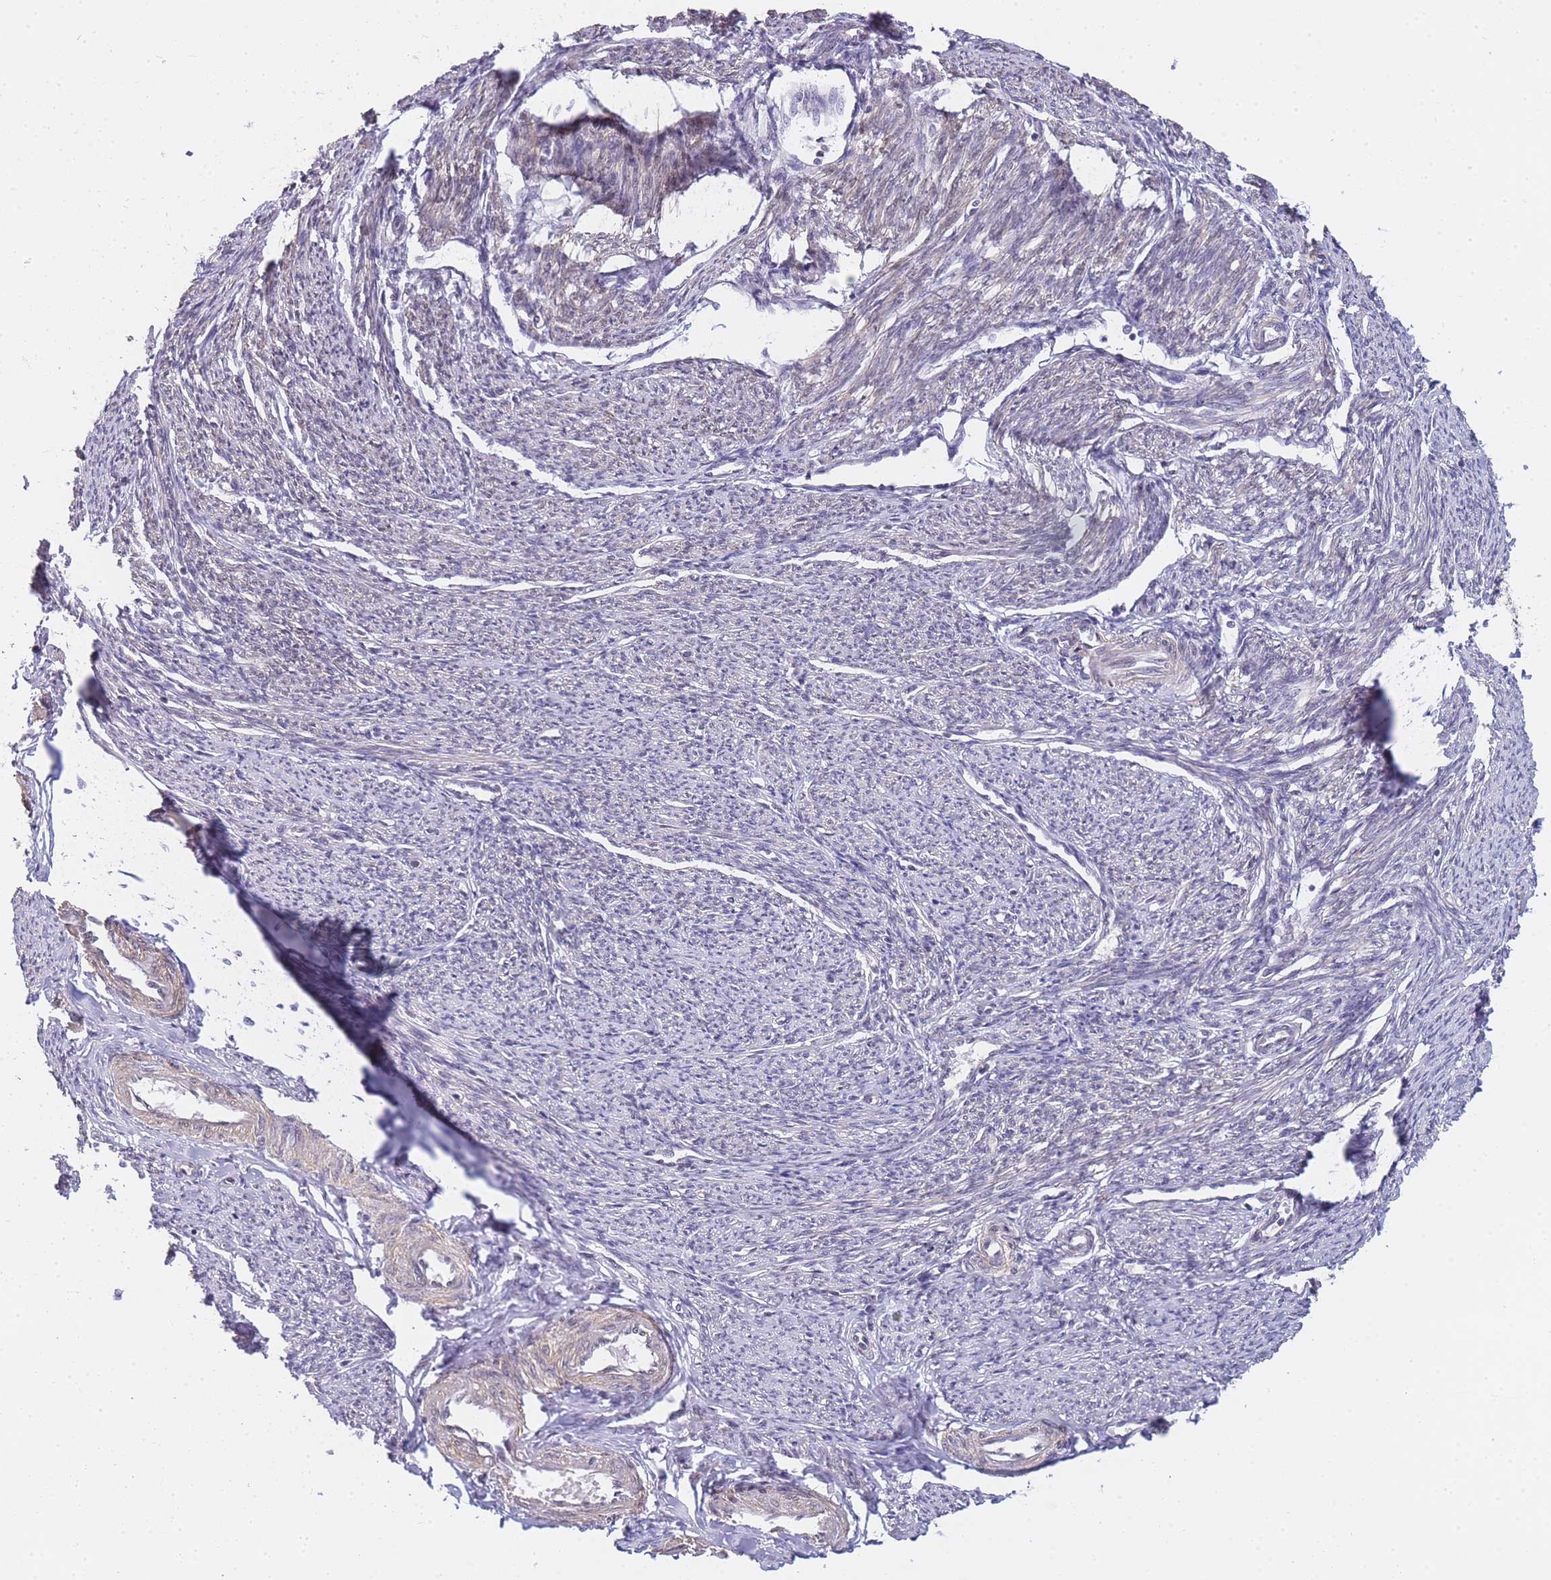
{"staining": {"intensity": "moderate", "quantity": "25%-75%", "location": "cytoplasmic/membranous,nuclear"}, "tissue": "smooth muscle", "cell_type": "Smooth muscle cells", "image_type": "normal", "snomed": [{"axis": "morphology", "description": "Normal tissue, NOS"}, {"axis": "topography", "description": "Smooth muscle"}, {"axis": "topography", "description": "Uterus"}], "caption": "About 25%-75% of smooth muscle cells in benign smooth muscle display moderate cytoplasmic/membranous,nuclear protein staining as visualized by brown immunohistochemical staining.", "gene": "PRKDC", "patient": {"sex": "female", "age": 59}}